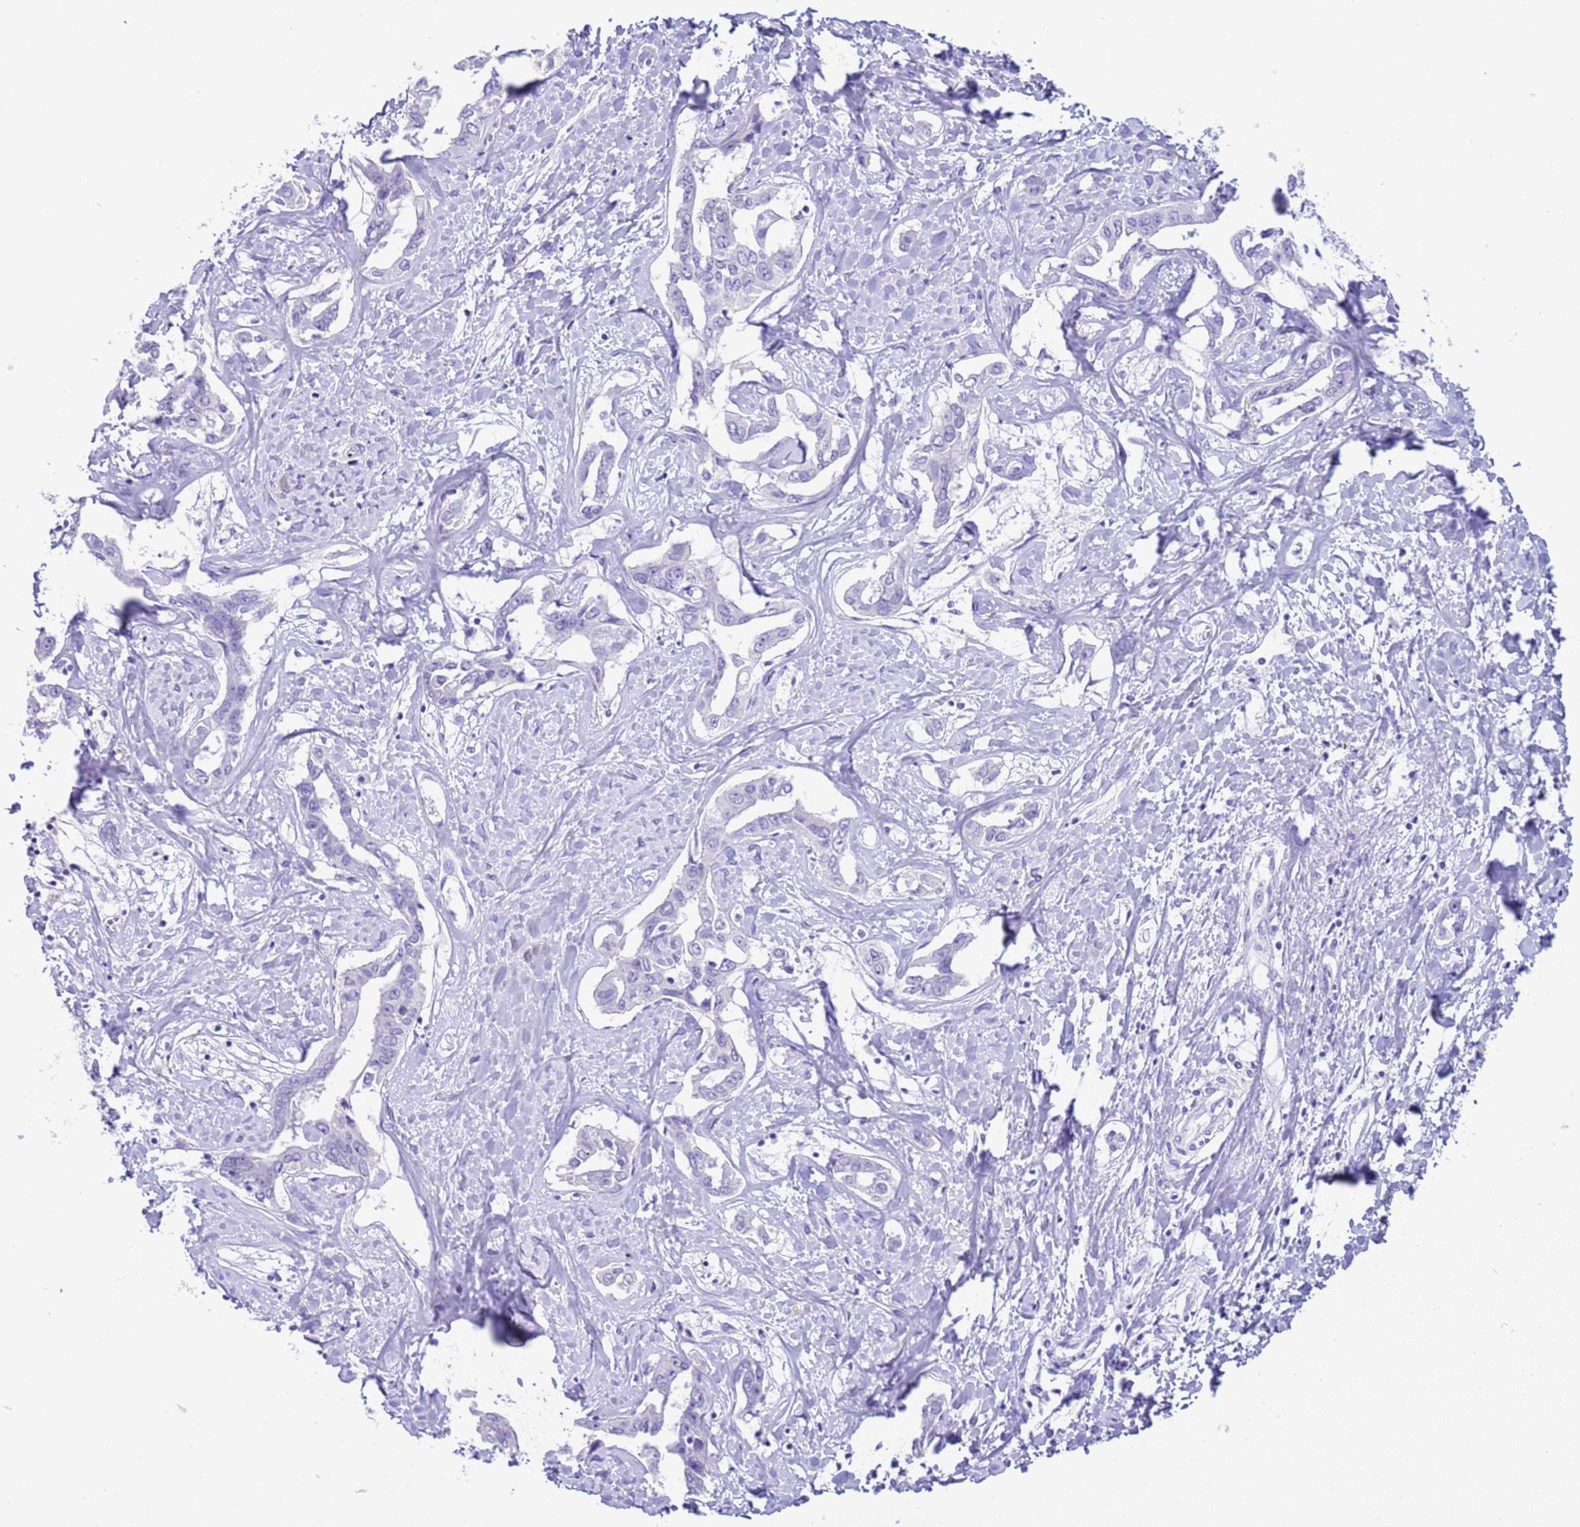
{"staining": {"intensity": "negative", "quantity": "none", "location": "none"}, "tissue": "liver cancer", "cell_type": "Tumor cells", "image_type": "cancer", "snomed": [{"axis": "morphology", "description": "Cholangiocarcinoma"}, {"axis": "topography", "description": "Liver"}], "caption": "This is an immunohistochemistry (IHC) photomicrograph of human liver cancer (cholangiocarcinoma). There is no staining in tumor cells.", "gene": "CPB1", "patient": {"sex": "male", "age": 59}}